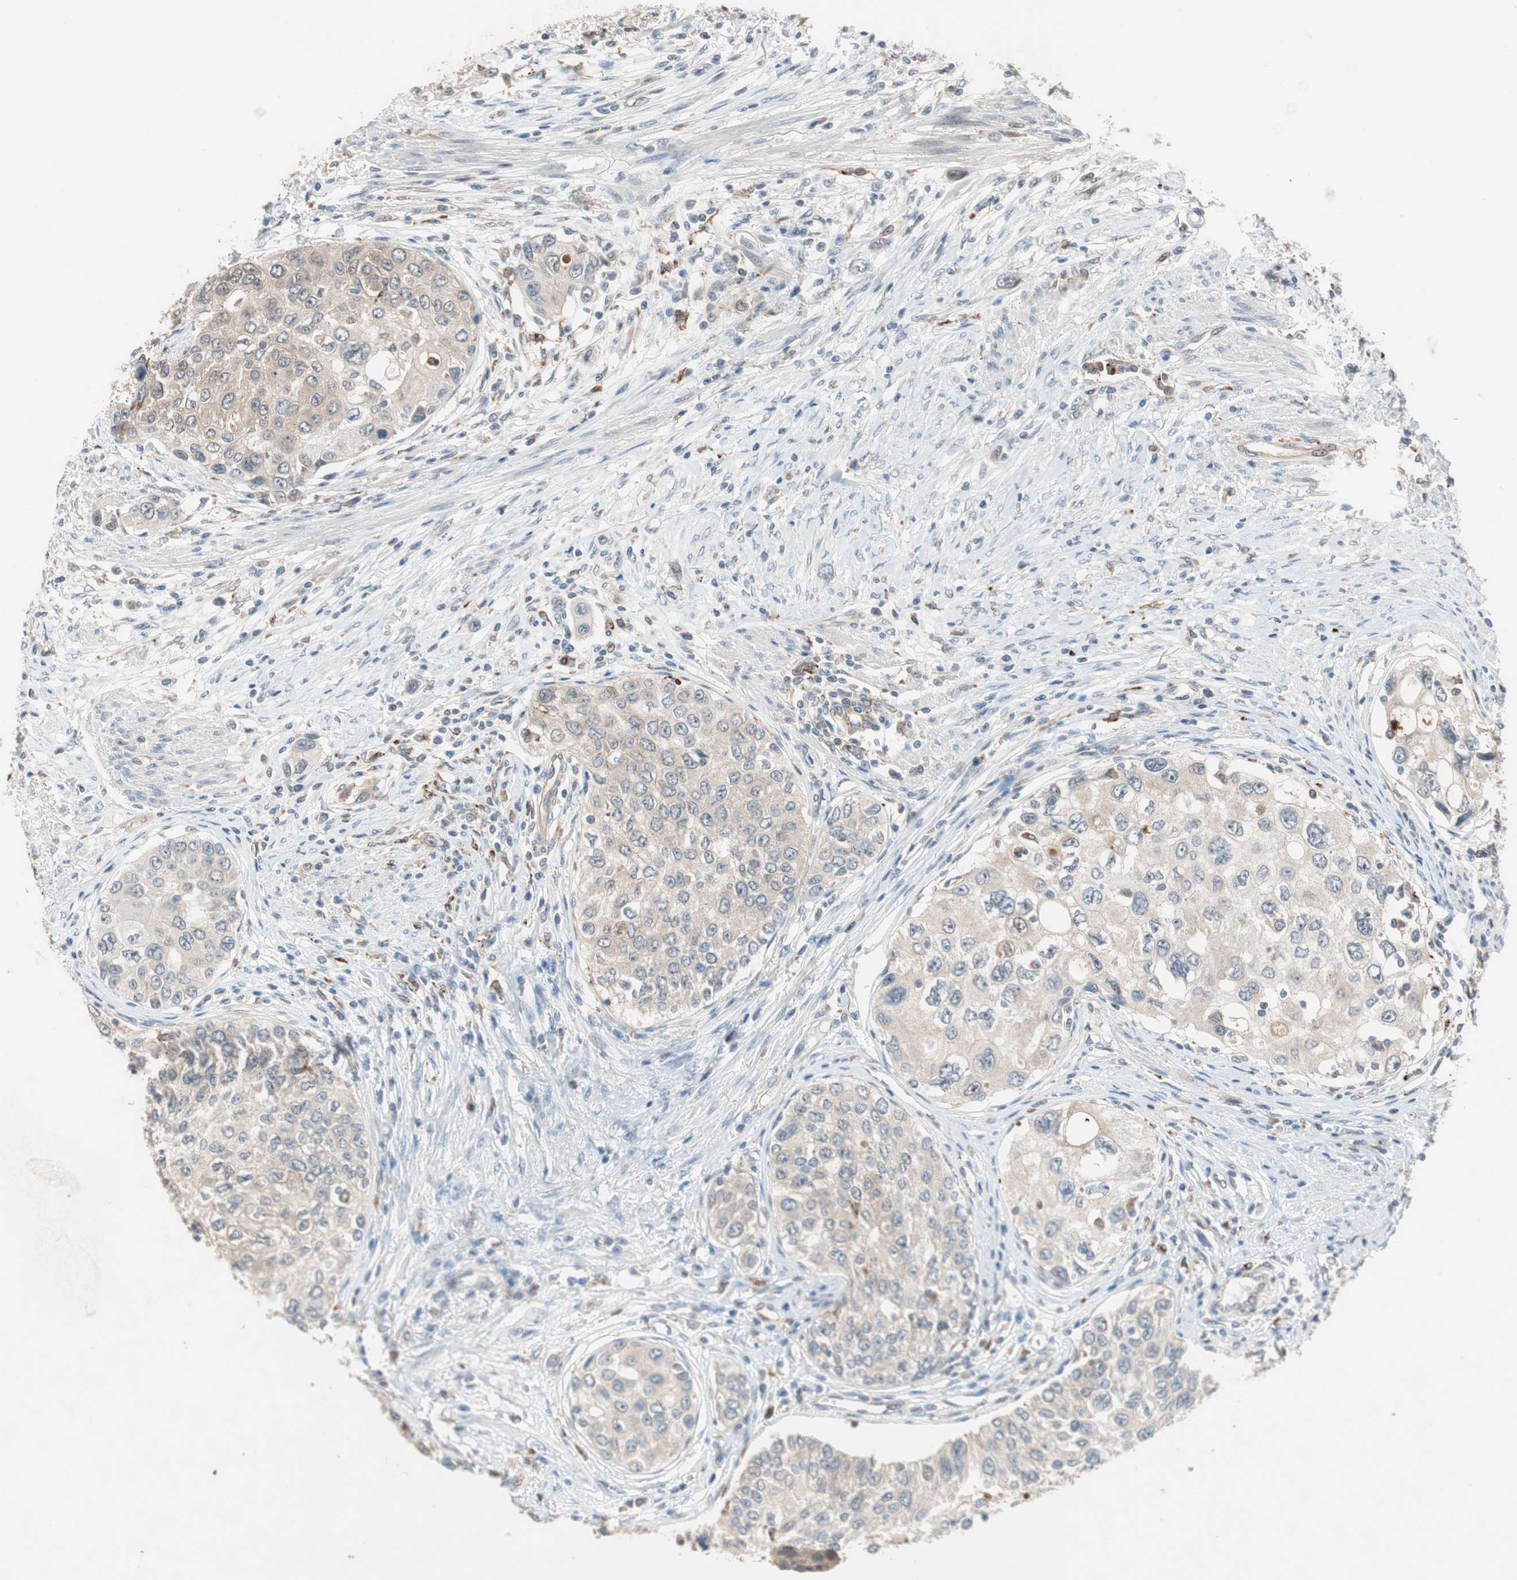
{"staining": {"intensity": "weak", "quantity": ">75%", "location": "cytoplasmic/membranous"}, "tissue": "urothelial cancer", "cell_type": "Tumor cells", "image_type": "cancer", "snomed": [{"axis": "morphology", "description": "Urothelial carcinoma, High grade"}, {"axis": "topography", "description": "Urinary bladder"}], "caption": "Human urothelial cancer stained with a protein marker displays weak staining in tumor cells.", "gene": "PIK3R3", "patient": {"sex": "female", "age": 56}}